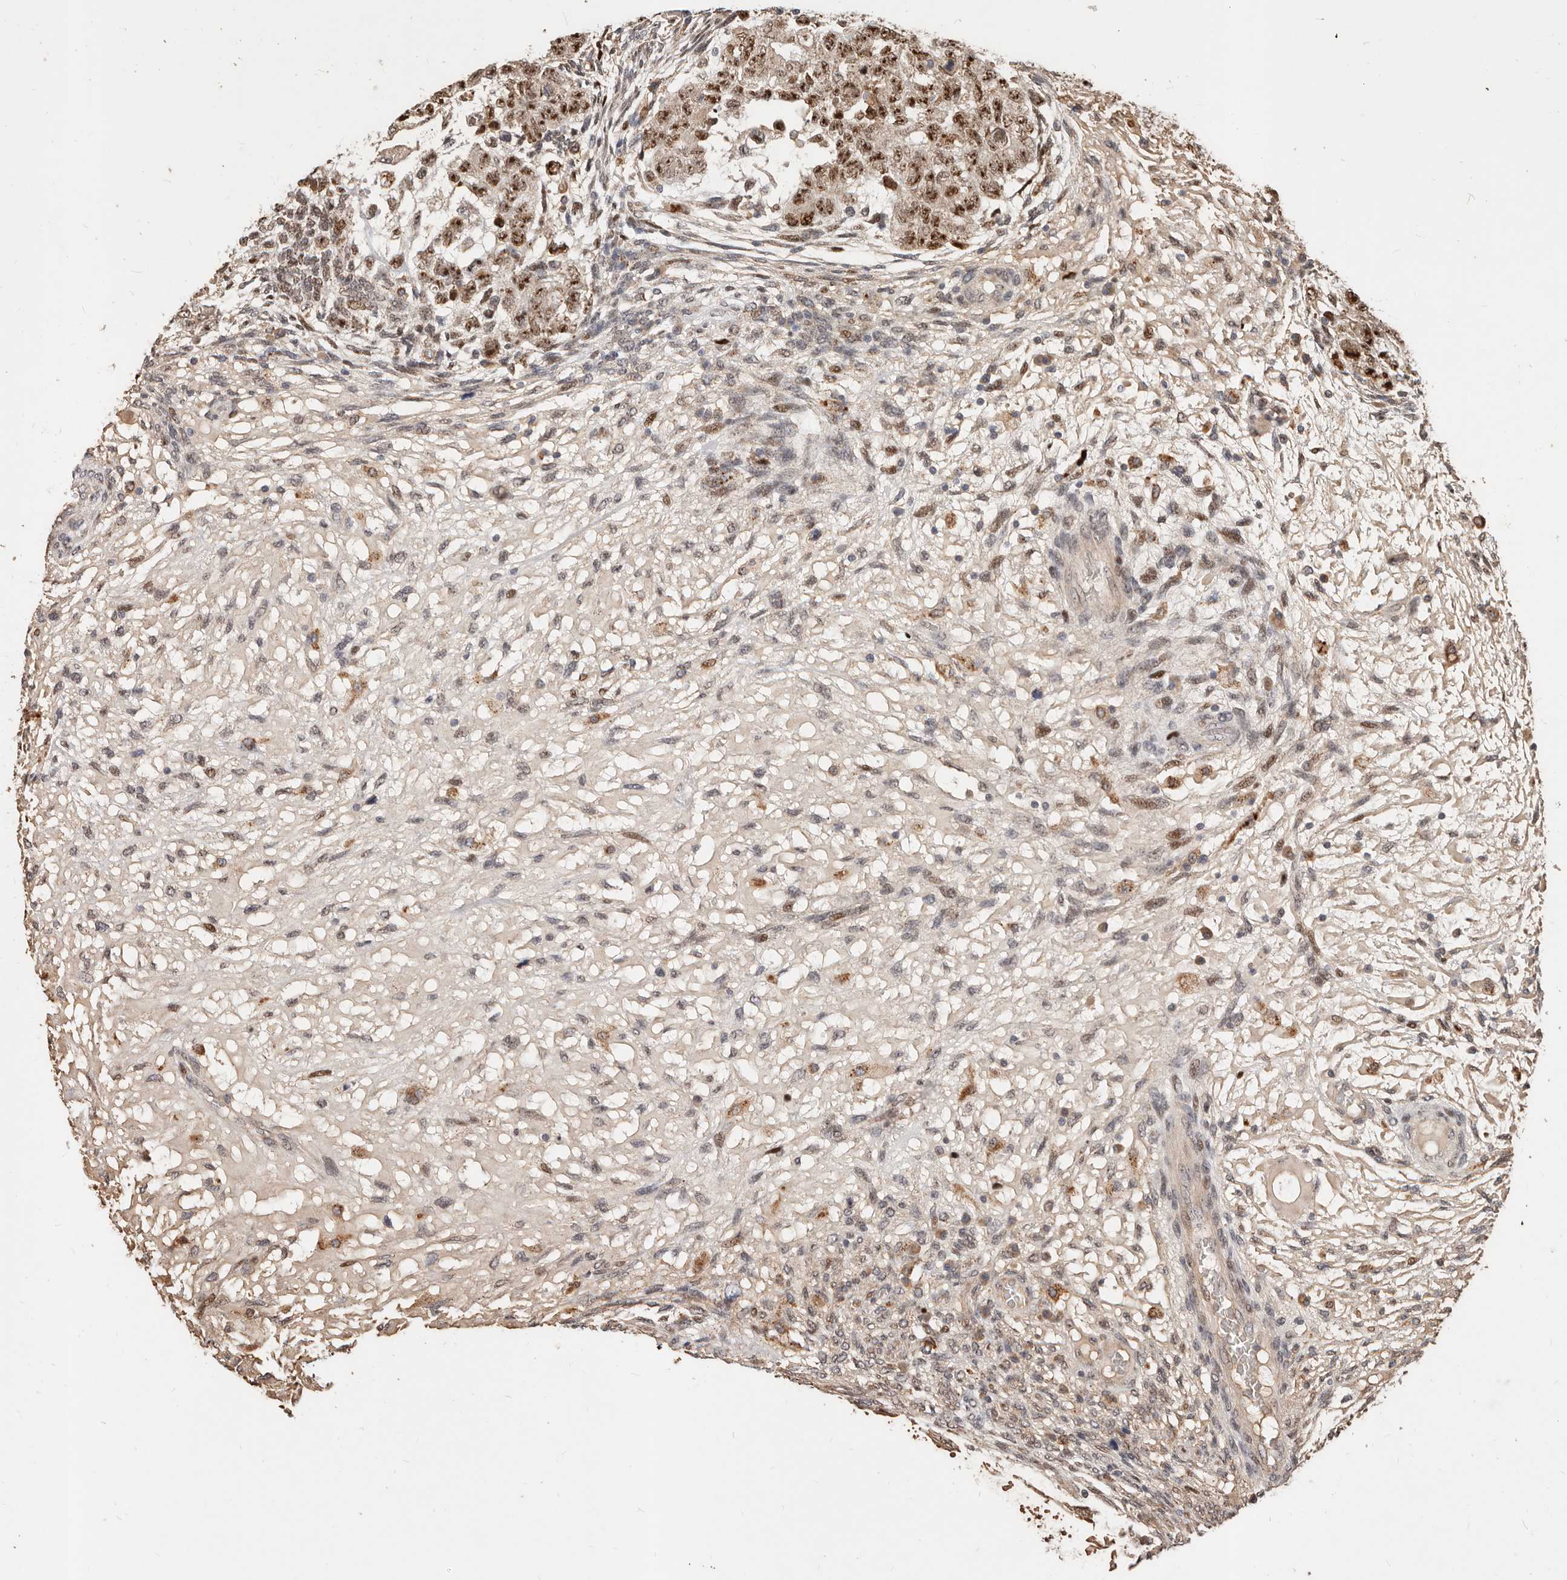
{"staining": {"intensity": "moderate", "quantity": ">75%", "location": "nuclear"}, "tissue": "testis cancer", "cell_type": "Tumor cells", "image_type": "cancer", "snomed": [{"axis": "morphology", "description": "Normal tissue, NOS"}, {"axis": "morphology", "description": "Carcinoma, Embryonal, NOS"}, {"axis": "topography", "description": "Testis"}], "caption": "High-power microscopy captured an IHC histopathology image of testis embryonal carcinoma, revealing moderate nuclear staining in approximately >75% of tumor cells.", "gene": "ZRANB1", "patient": {"sex": "male", "age": 36}}